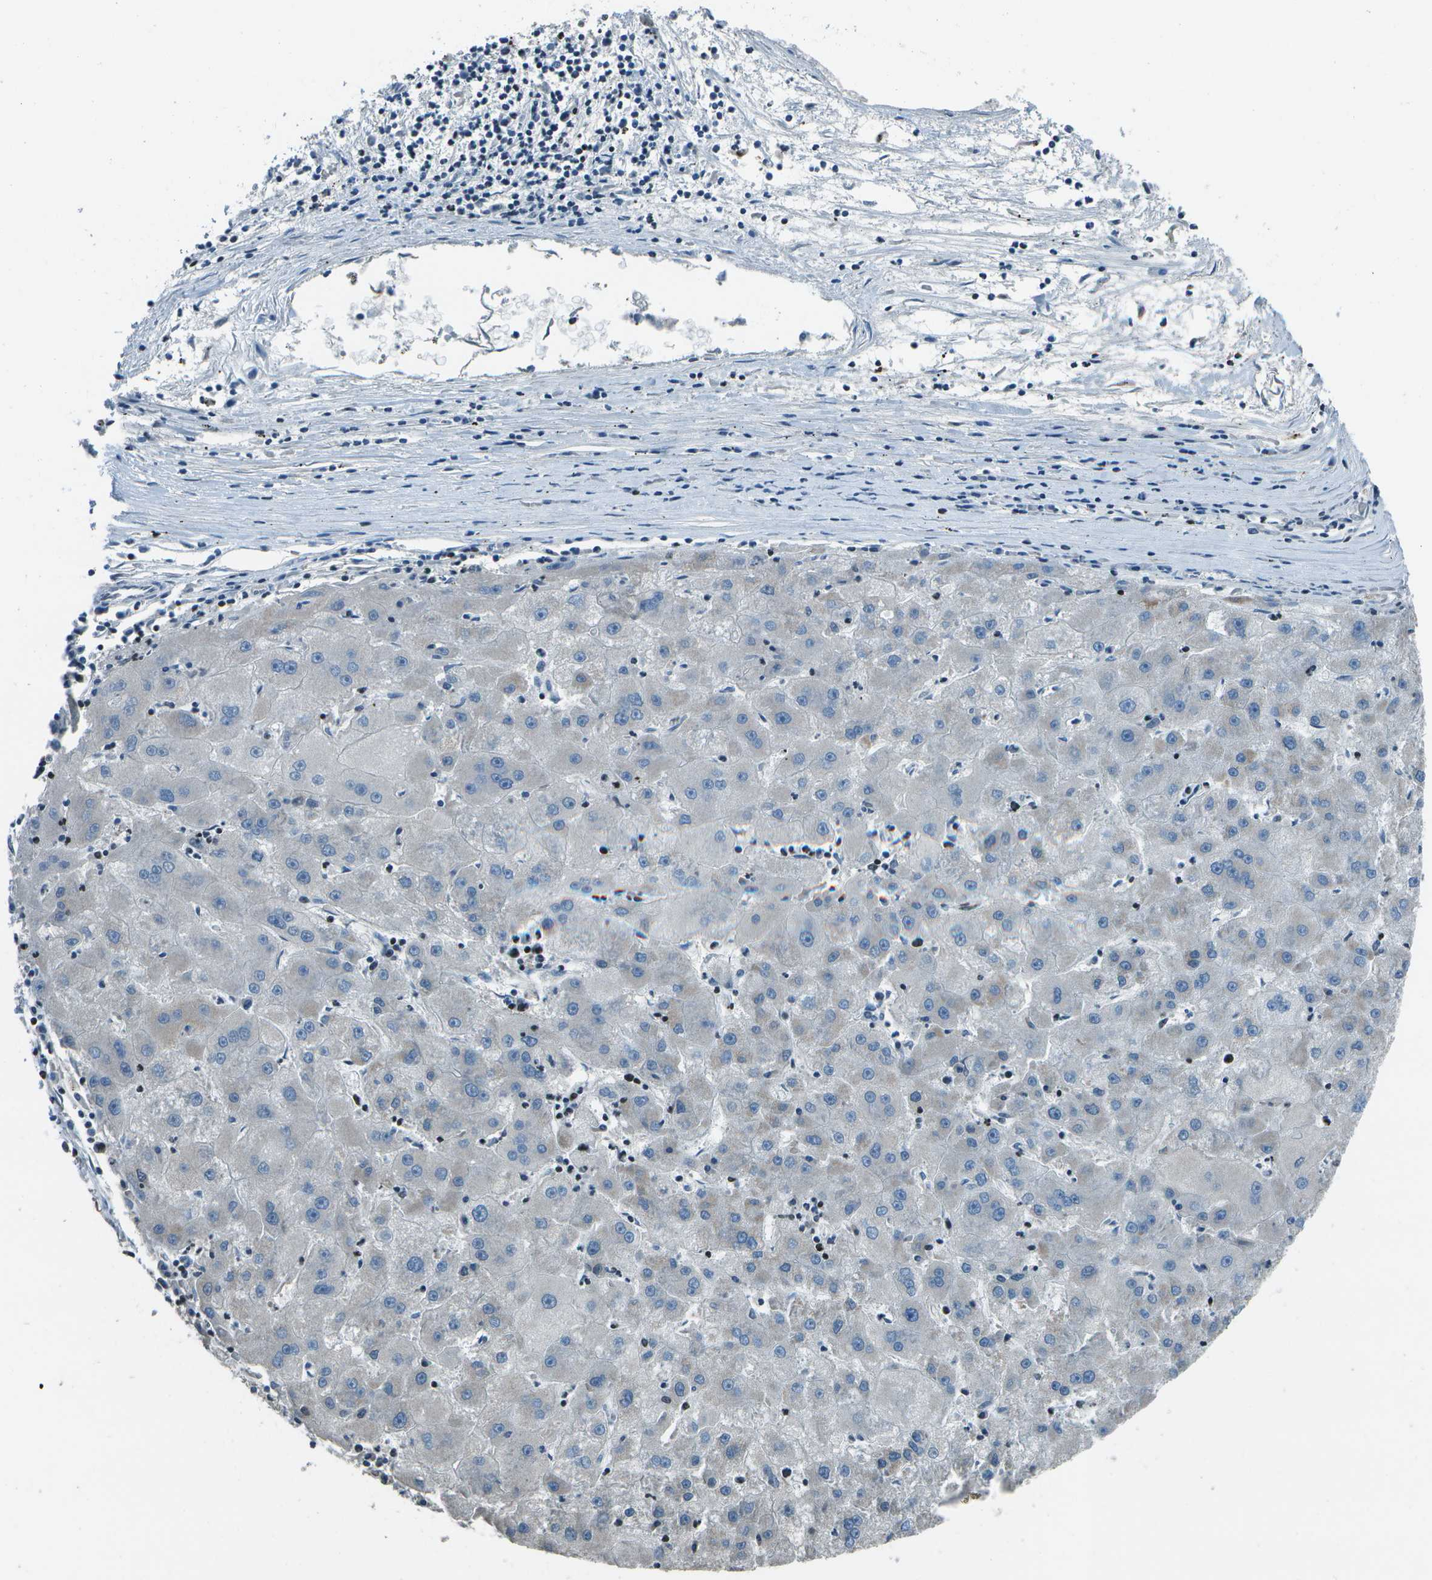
{"staining": {"intensity": "negative", "quantity": "none", "location": "none"}, "tissue": "liver cancer", "cell_type": "Tumor cells", "image_type": "cancer", "snomed": [{"axis": "morphology", "description": "Carcinoma, Hepatocellular, NOS"}, {"axis": "topography", "description": "Liver"}], "caption": "Micrograph shows no protein positivity in tumor cells of liver hepatocellular carcinoma tissue. (DAB (3,3'-diaminobenzidine) immunohistochemistry with hematoxylin counter stain).", "gene": "PDLIM1", "patient": {"sex": "male", "age": 72}}